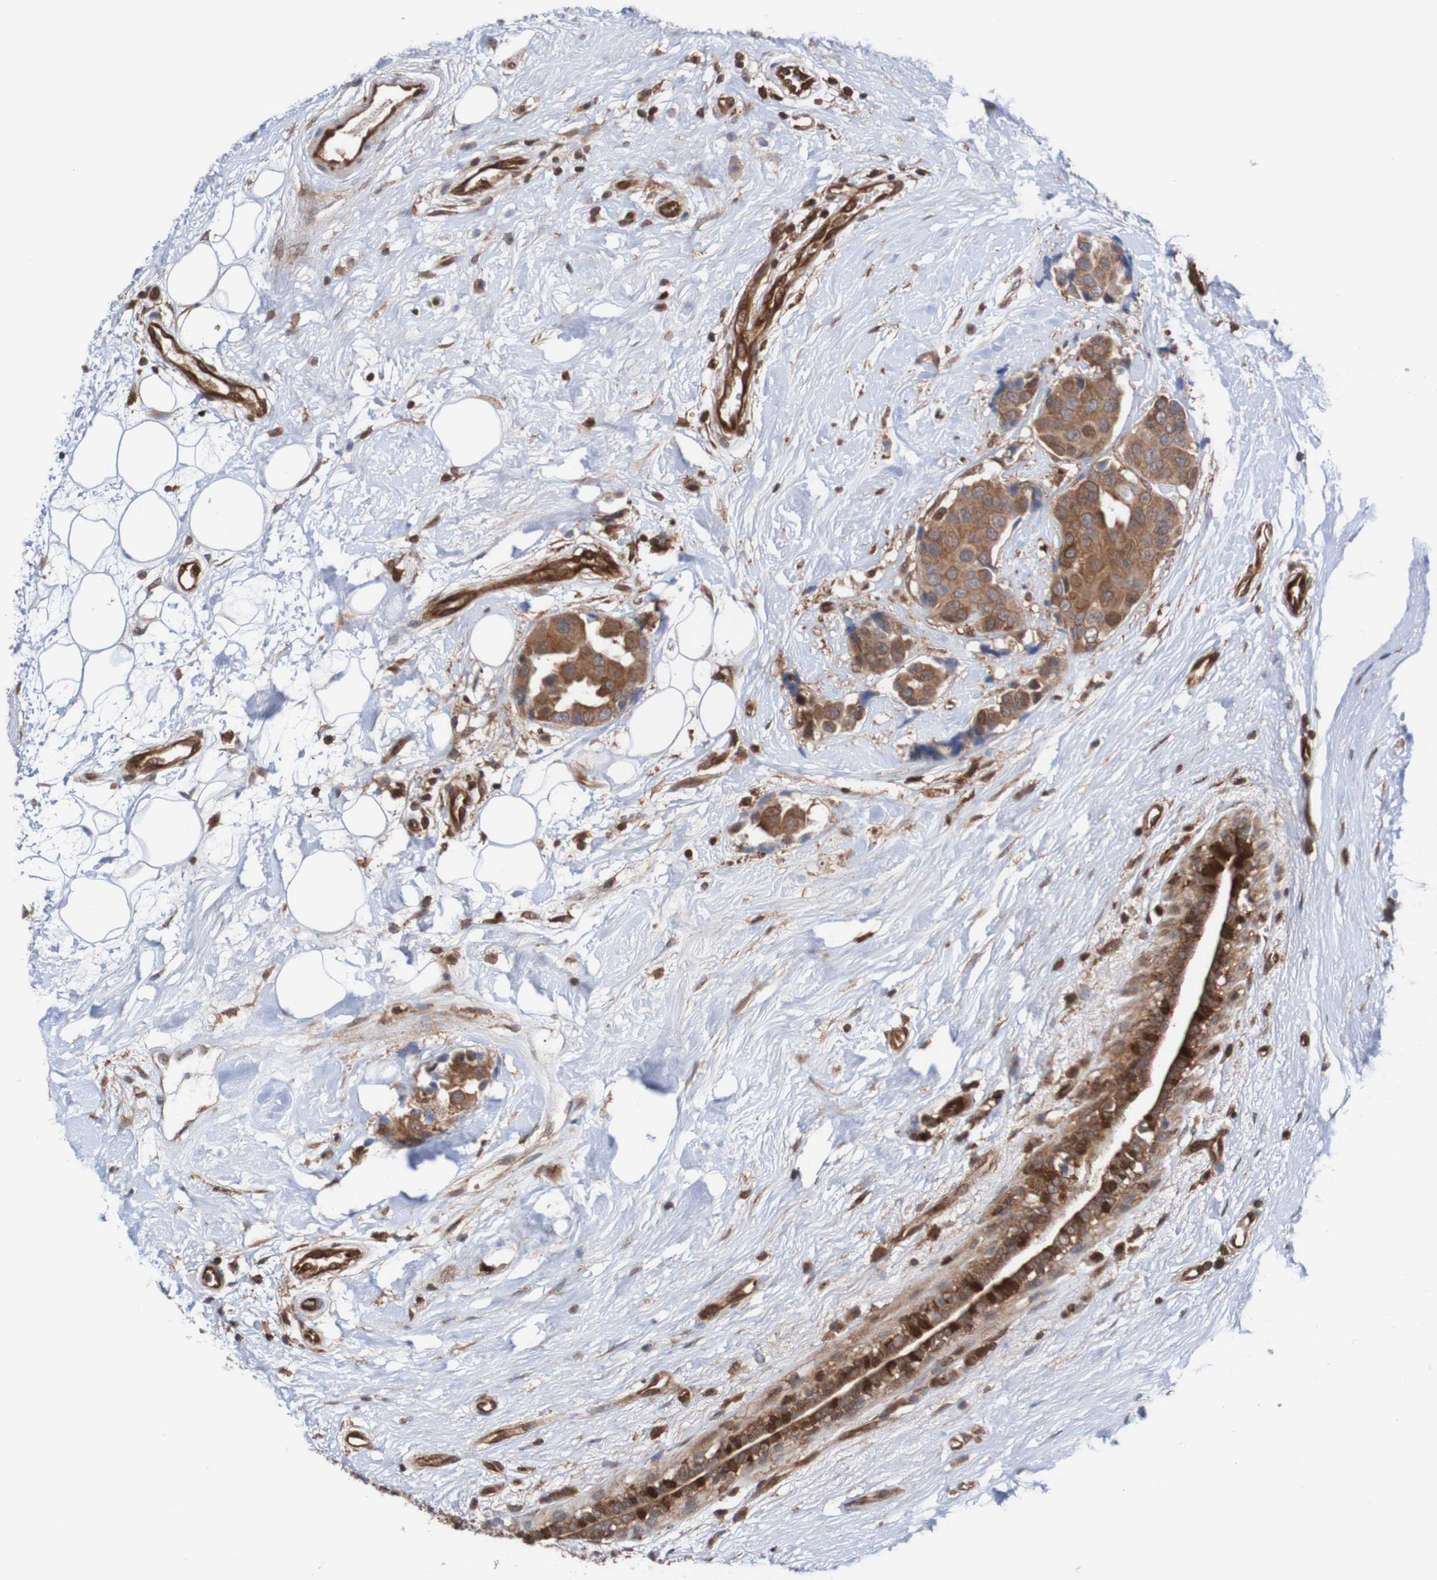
{"staining": {"intensity": "moderate", "quantity": ">75%", "location": "cytoplasmic/membranous"}, "tissue": "breast cancer", "cell_type": "Tumor cells", "image_type": "cancer", "snomed": [{"axis": "morphology", "description": "Normal tissue, NOS"}, {"axis": "morphology", "description": "Duct carcinoma"}, {"axis": "topography", "description": "Breast"}], "caption": "Breast invasive ductal carcinoma stained for a protein shows moderate cytoplasmic/membranous positivity in tumor cells.", "gene": "RIGI", "patient": {"sex": "female", "age": 39}}